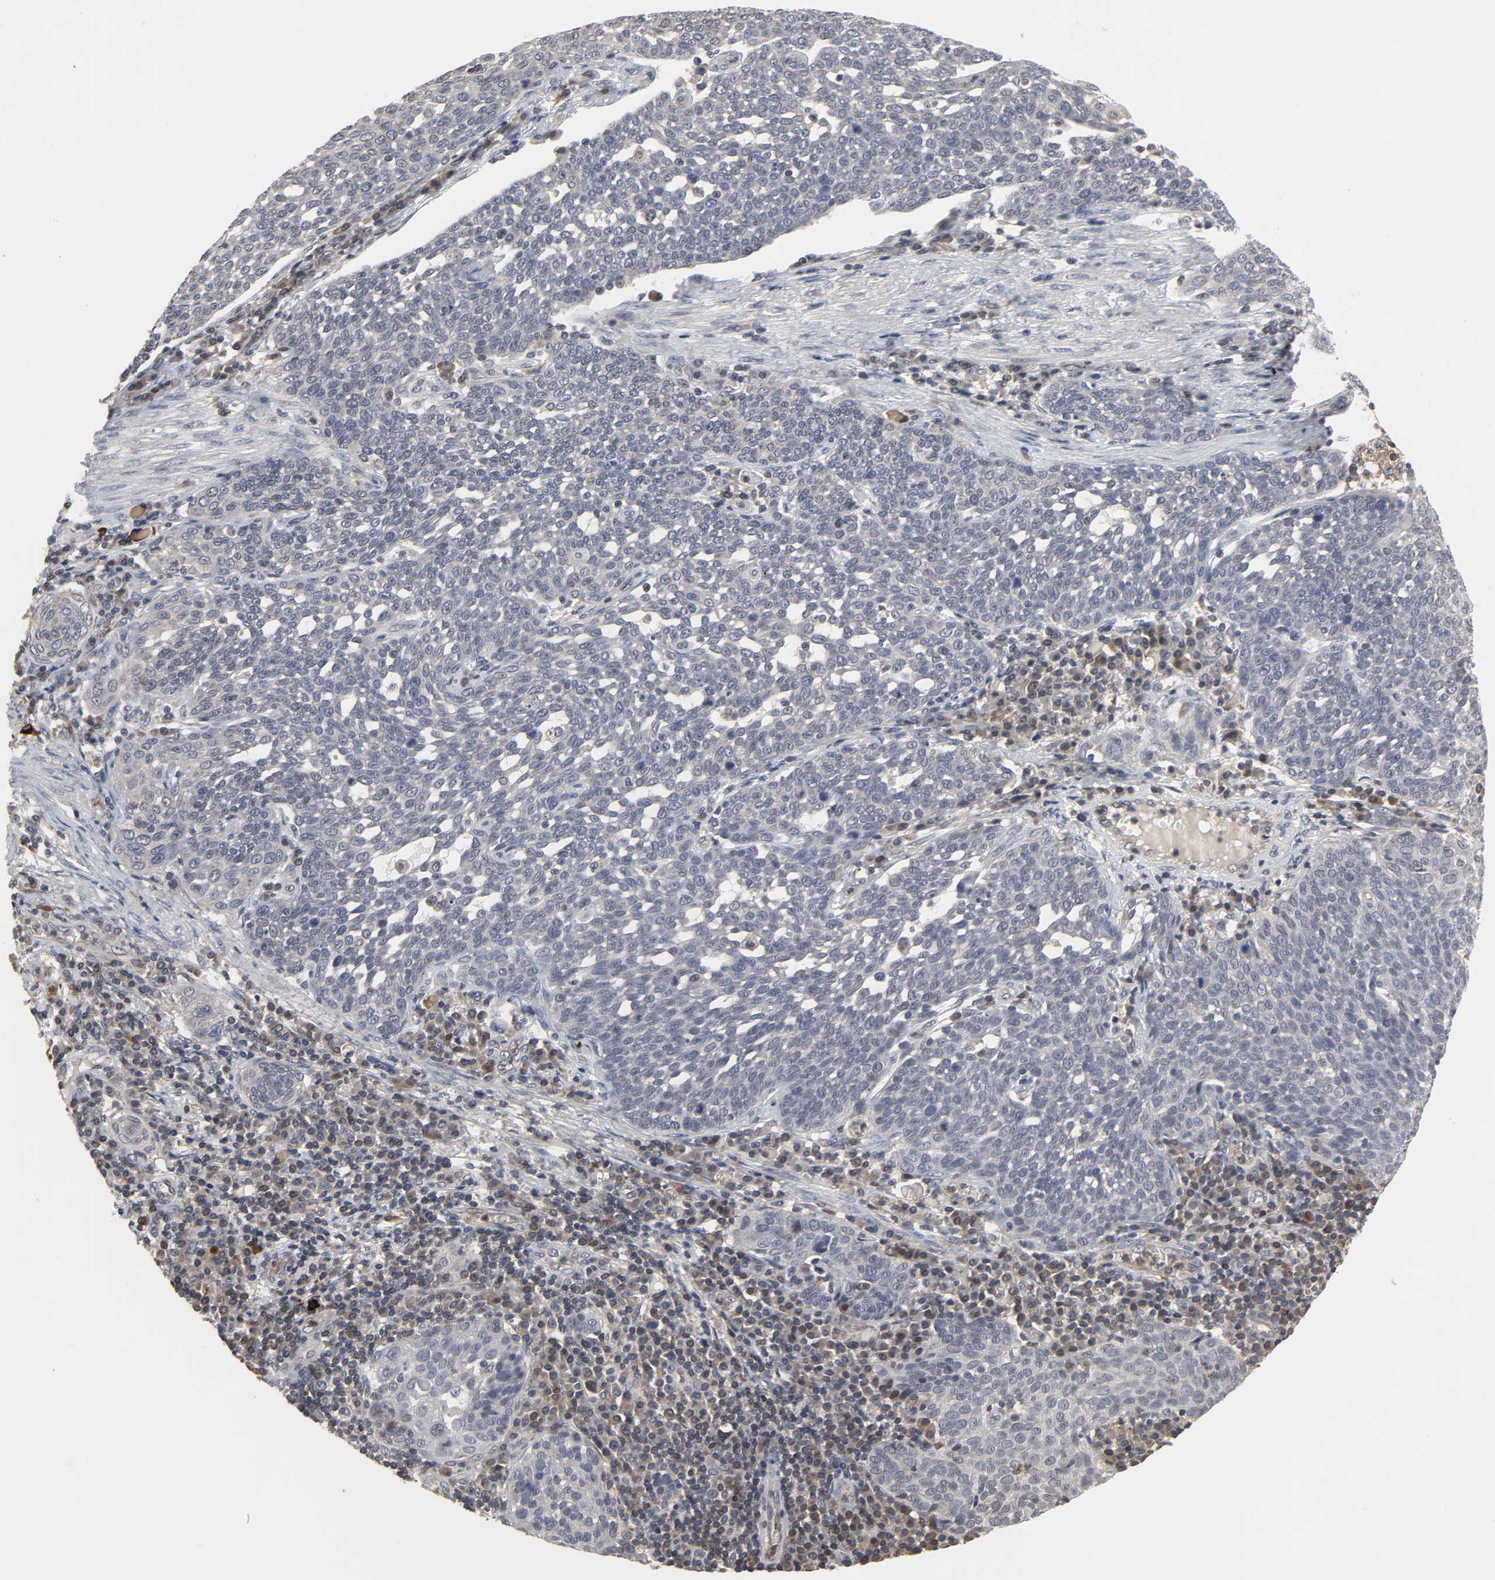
{"staining": {"intensity": "negative", "quantity": "none", "location": "none"}, "tissue": "cervical cancer", "cell_type": "Tumor cells", "image_type": "cancer", "snomed": [{"axis": "morphology", "description": "Squamous cell carcinoma, NOS"}, {"axis": "topography", "description": "Cervix"}], "caption": "Immunohistochemistry histopathology image of neoplastic tissue: cervical cancer stained with DAB reveals no significant protein positivity in tumor cells.", "gene": "CCDC175", "patient": {"sex": "female", "age": 34}}